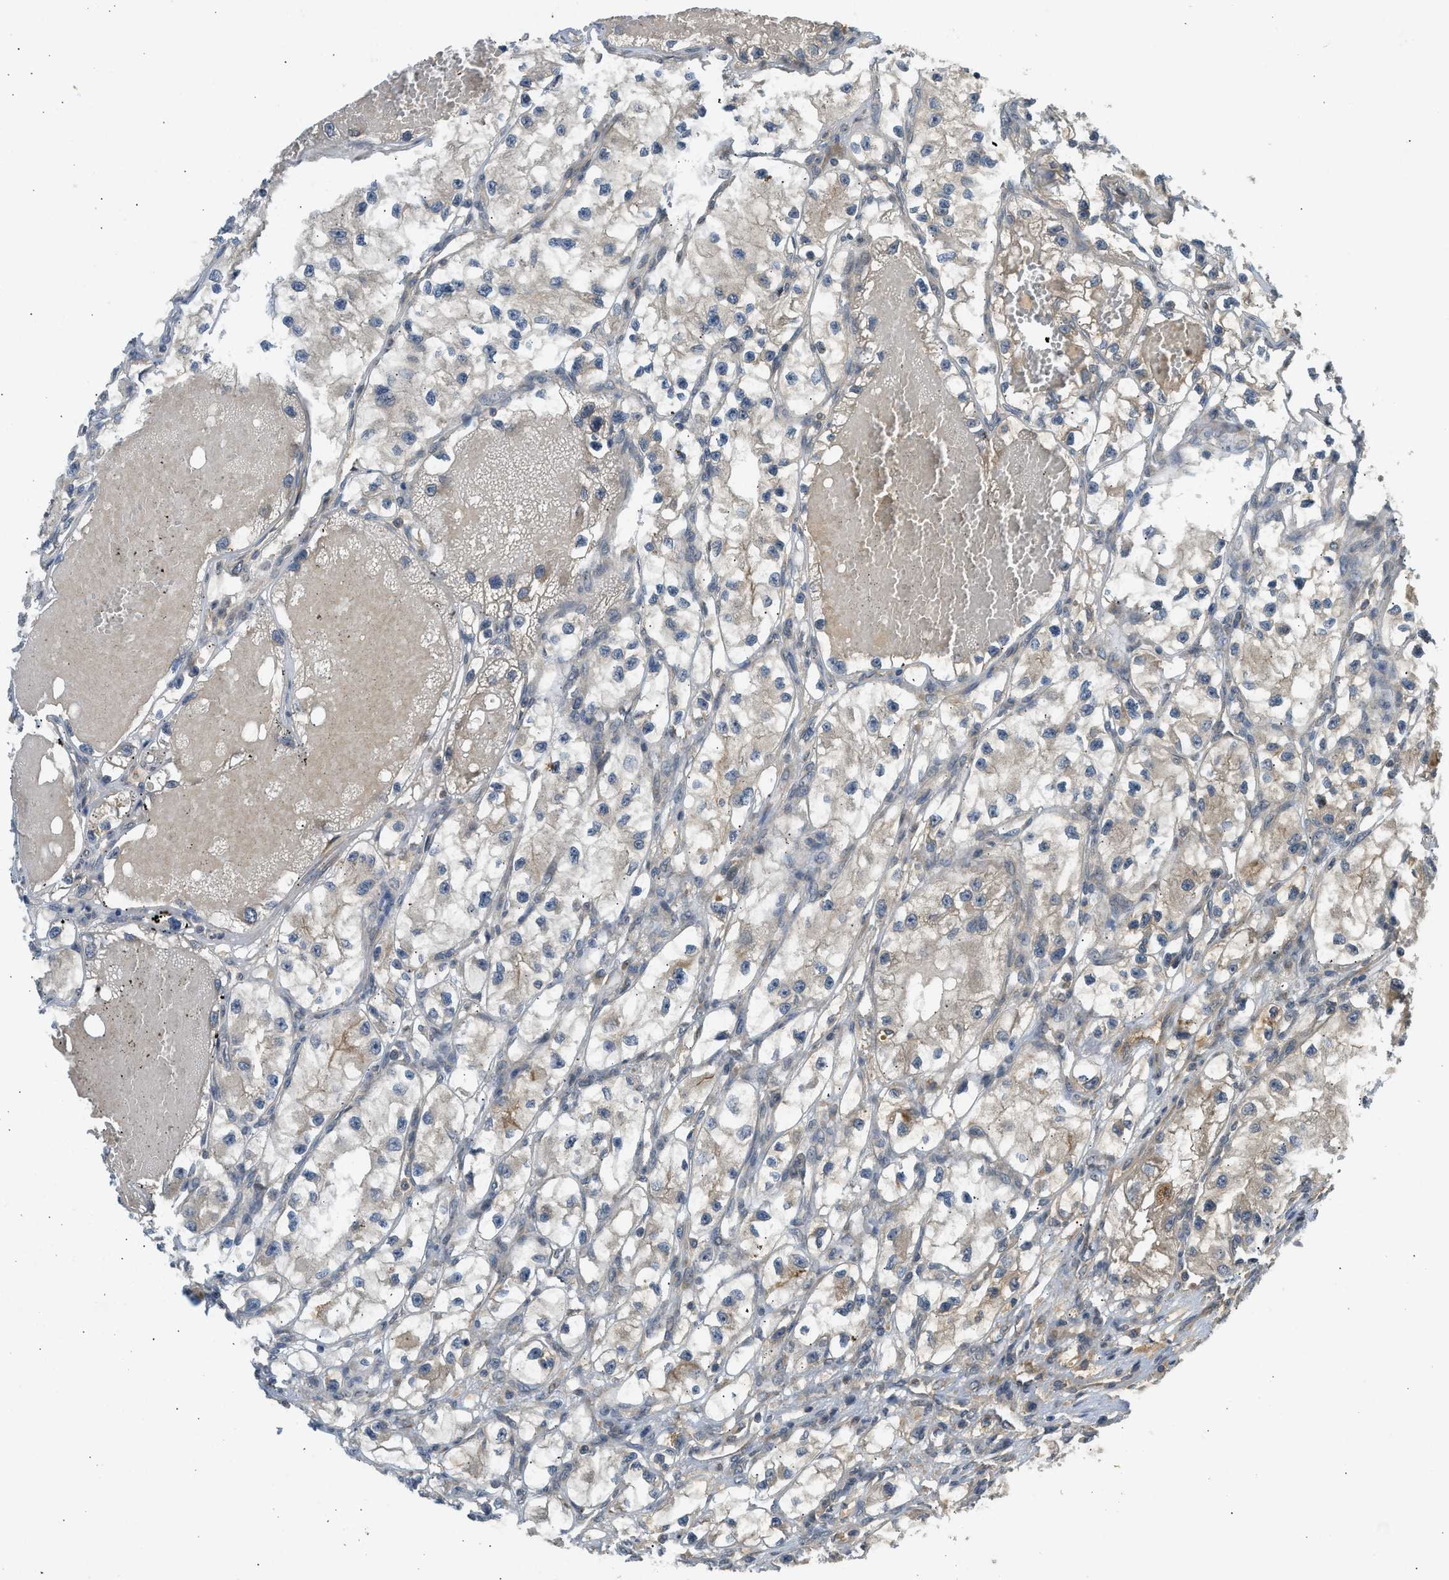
{"staining": {"intensity": "weak", "quantity": "<25%", "location": "cytoplasmic/membranous"}, "tissue": "renal cancer", "cell_type": "Tumor cells", "image_type": "cancer", "snomed": [{"axis": "morphology", "description": "Adenocarcinoma, NOS"}, {"axis": "topography", "description": "Kidney"}], "caption": "Tumor cells are negative for protein expression in human adenocarcinoma (renal).", "gene": "ADCY8", "patient": {"sex": "female", "age": 57}}